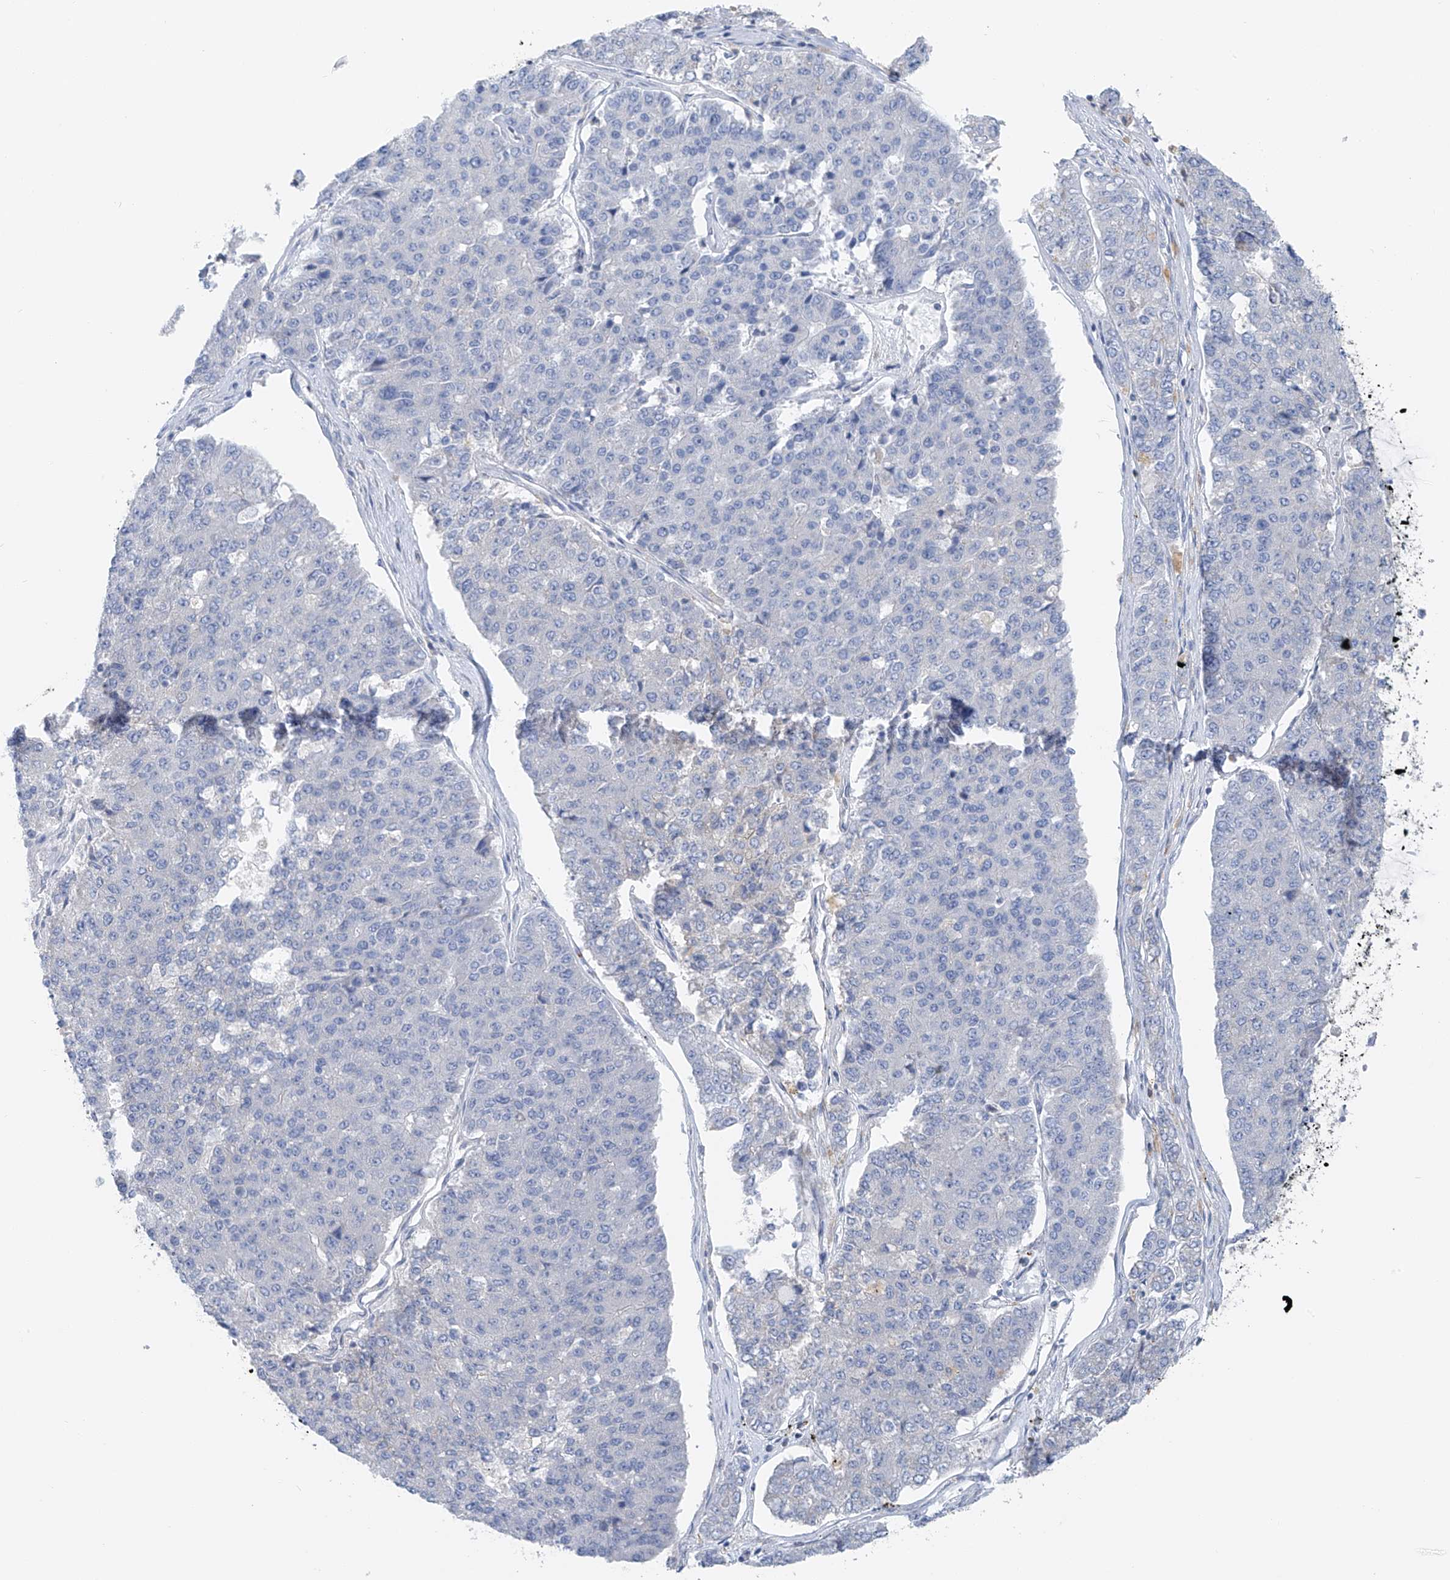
{"staining": {"intensity": "negative", "quantity": "none", "location": "none"}, "tissue": "pancreatic cancer", "cell_type": "Tumor cells", "image_type": "cancer", "snomed": [{"axis": "morphology", "description": "Adenocarcinoma, NOS"}, {"axis": "topography", "description": "Pancreas"}], "caption": "Pancreatic adenocarcinoma was stained to show a protein in brown. There is no significant expression in tumor cells.", "gene": "POMGNT2", "patient": {"sex": "male", "age": 50}}